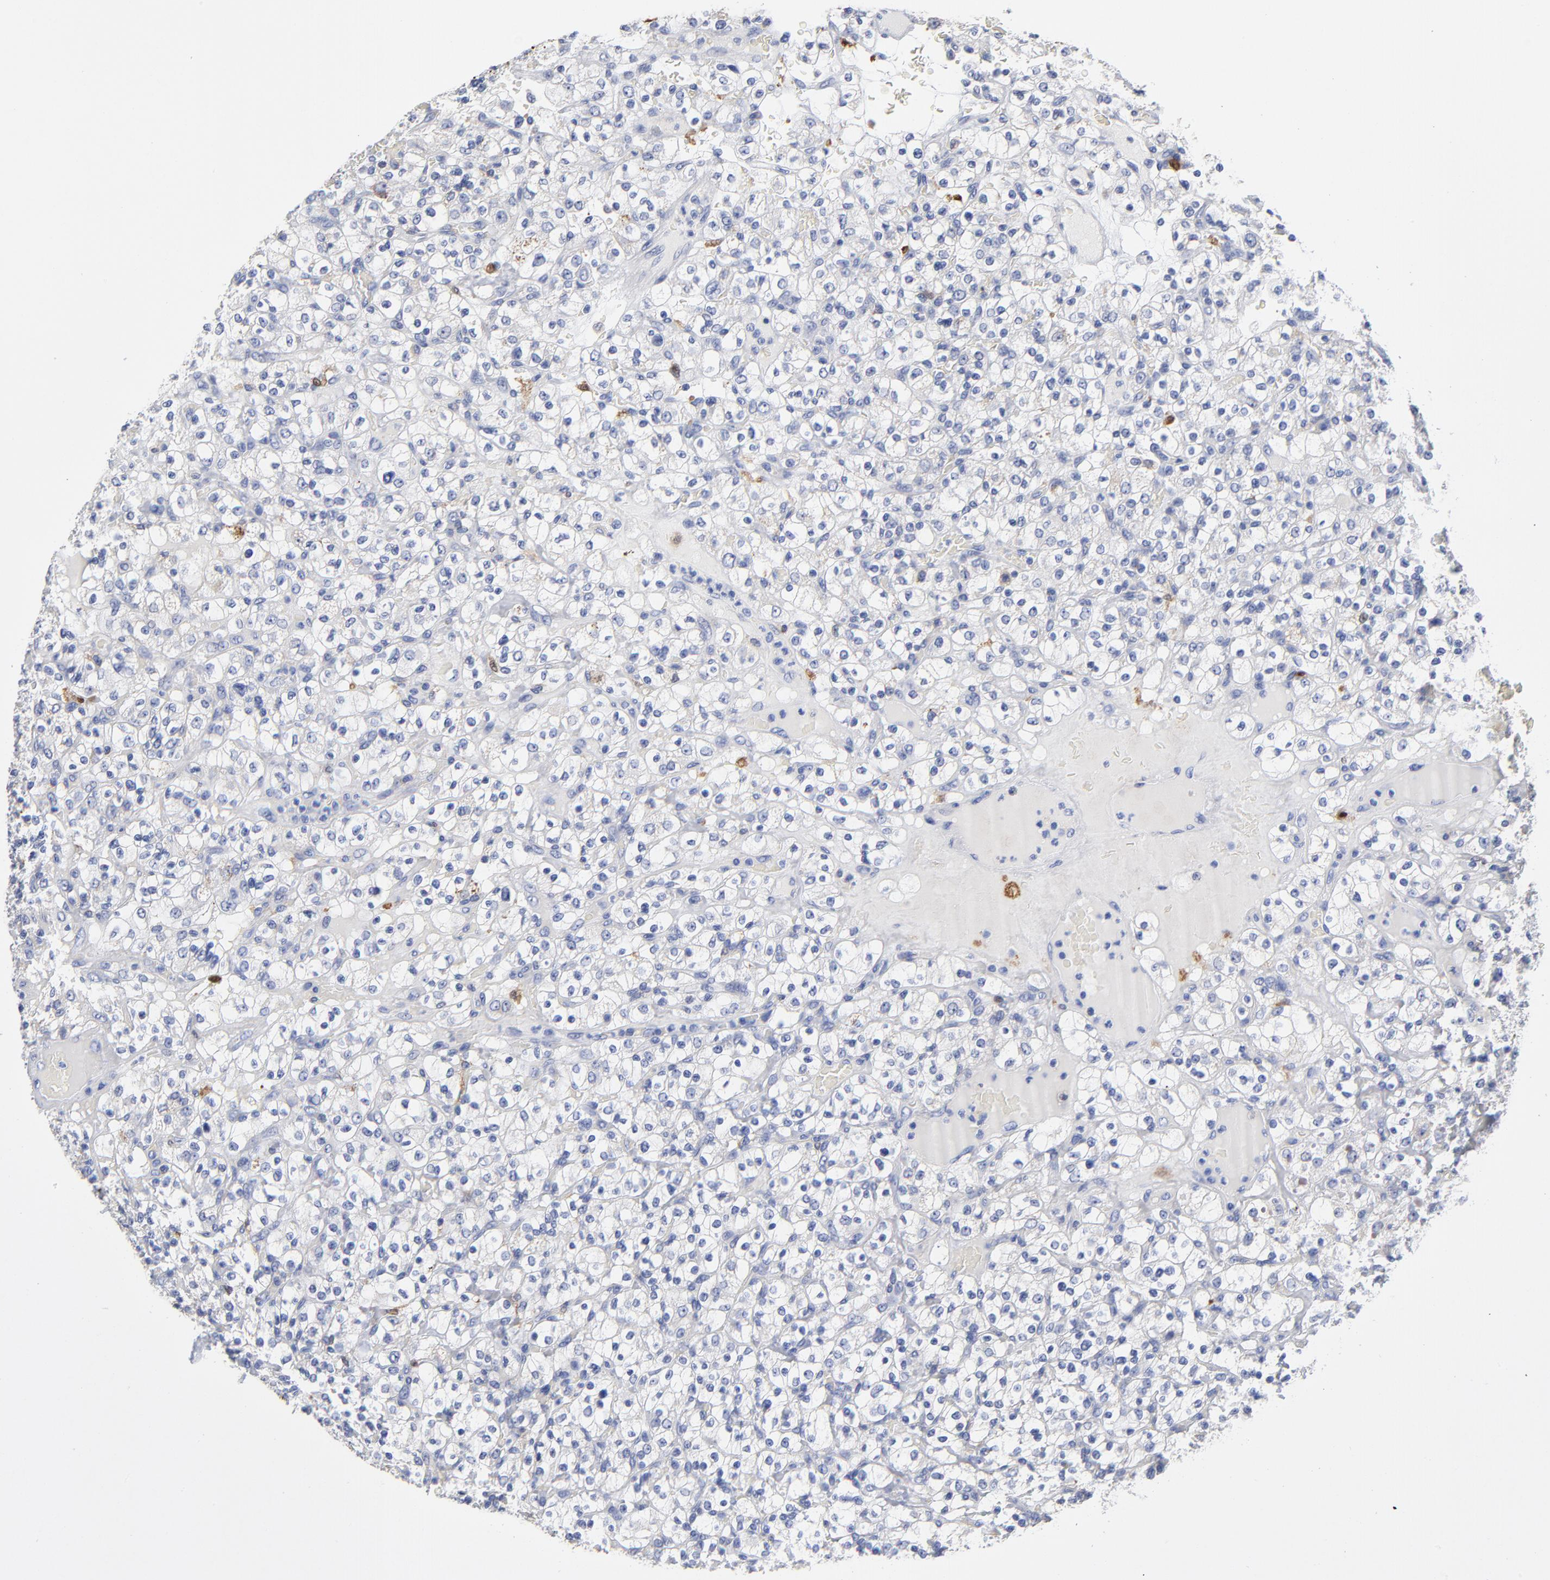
{"staining": {"intensity": "negative", "quantity": "none", "location": "none"}, "tissue": "renal cancer", "cell_type": "Tumor cells", "image_type": "cancer", "snomed": [{"axis": "morphology", "description": "Normal tissue, NOS"}, {"axis": "morphology", "description": "Adenocarcinoma, NOS"}, {"axis": "topography", "description": "Kidney"}], "caption": "The photomicrograph displays no staining of tumor cells in renal cancer (adenocarcinoma).", "gene": "PTP4A1", "patient": {"sex": "female", "age": 72}}